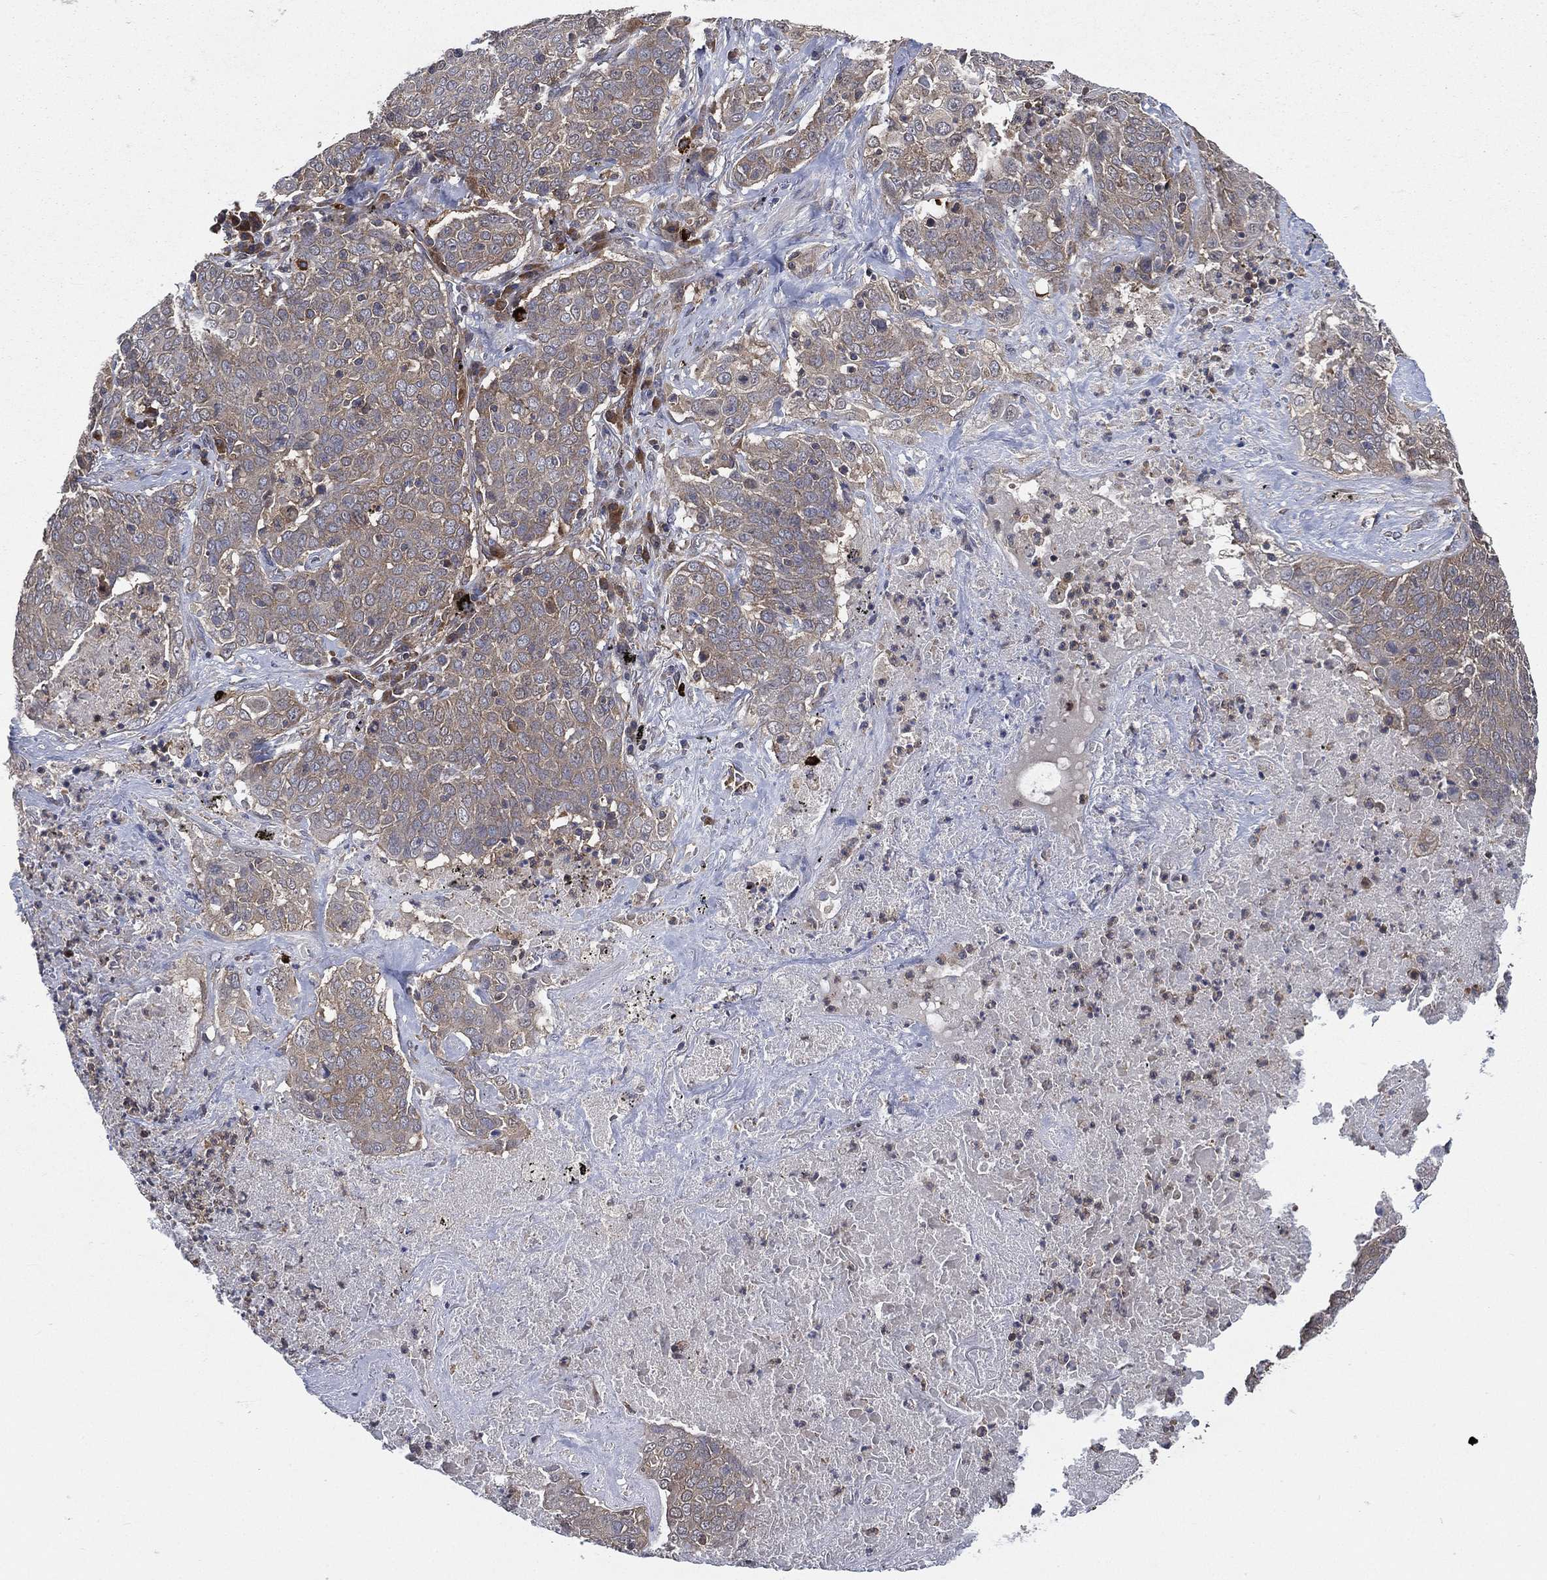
{"staining": {"intensity": "negative", "quantity": "none", "location": "none"}, "tissue": "lung cancer", "cell_type": "Tumor cells", "image_type": "cancer", "snomed": [{"axis": "morphology", "description": "Squamous cell carcinoma, NOS"}, {"axis": "topography", "description": "Lung"}], "caption": "Lung cancer (squamous cell carcinoma) was stained to show a protein in brown. There is no significant positivity in tumor cells.", "gene": "SMPD3", "patient": {"sex": "male", "age": 82}}